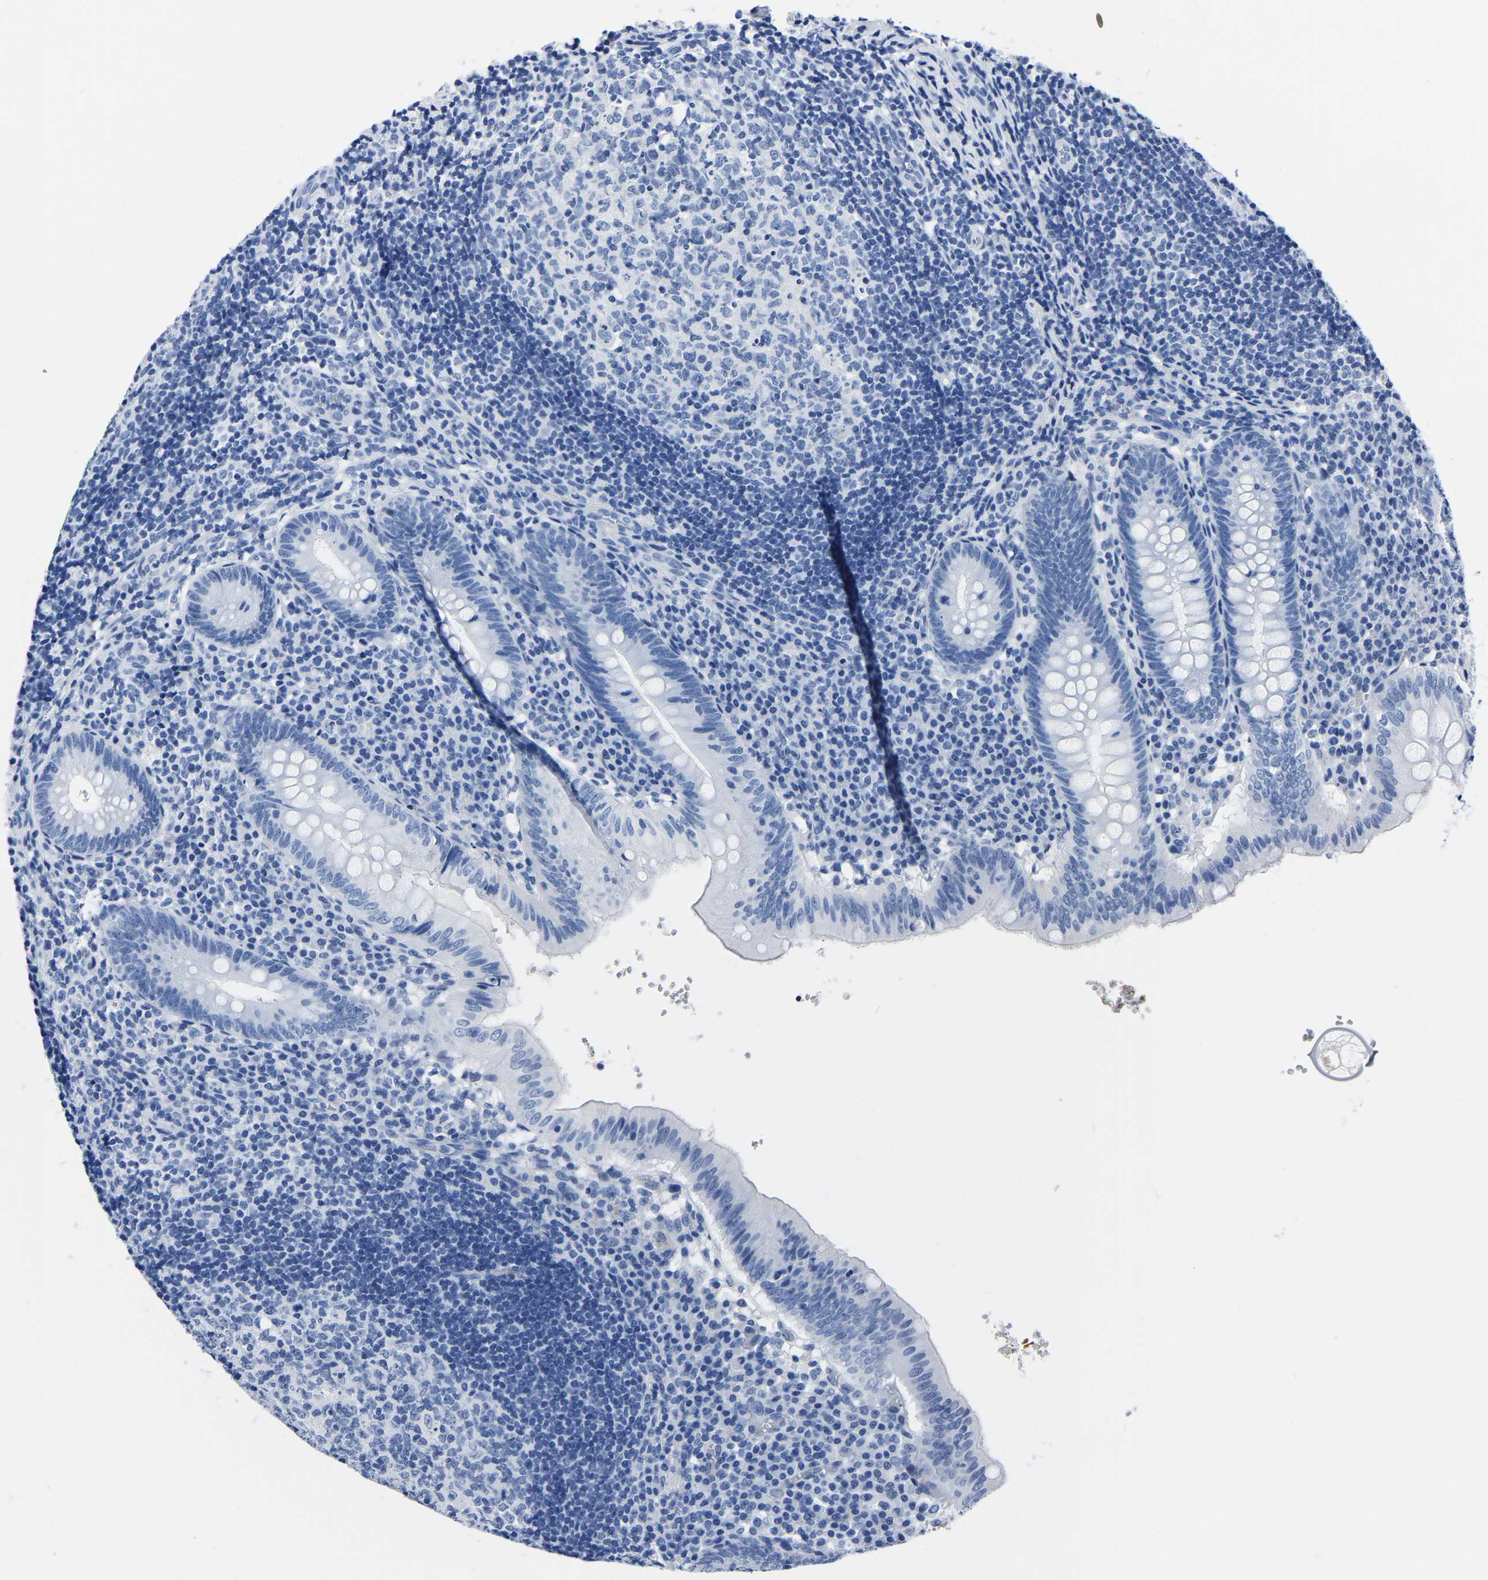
{"staining": {"intensity": "negative", "quantity": "none", "location": "none"}, "tissue": "appendix", "cell_type": "Glandular cells", "image_type": "normal", "snomed": [{"axis": "morphology", "description": "Normal tissue, NOS"}, {"axis": "topography", "description": "Appendix"}], "caption": "Glandular cells show no significant protein expression in unremarkable appendix.", "gene": "IMPG2", "patient": {"sex": "male", "age": 8}}